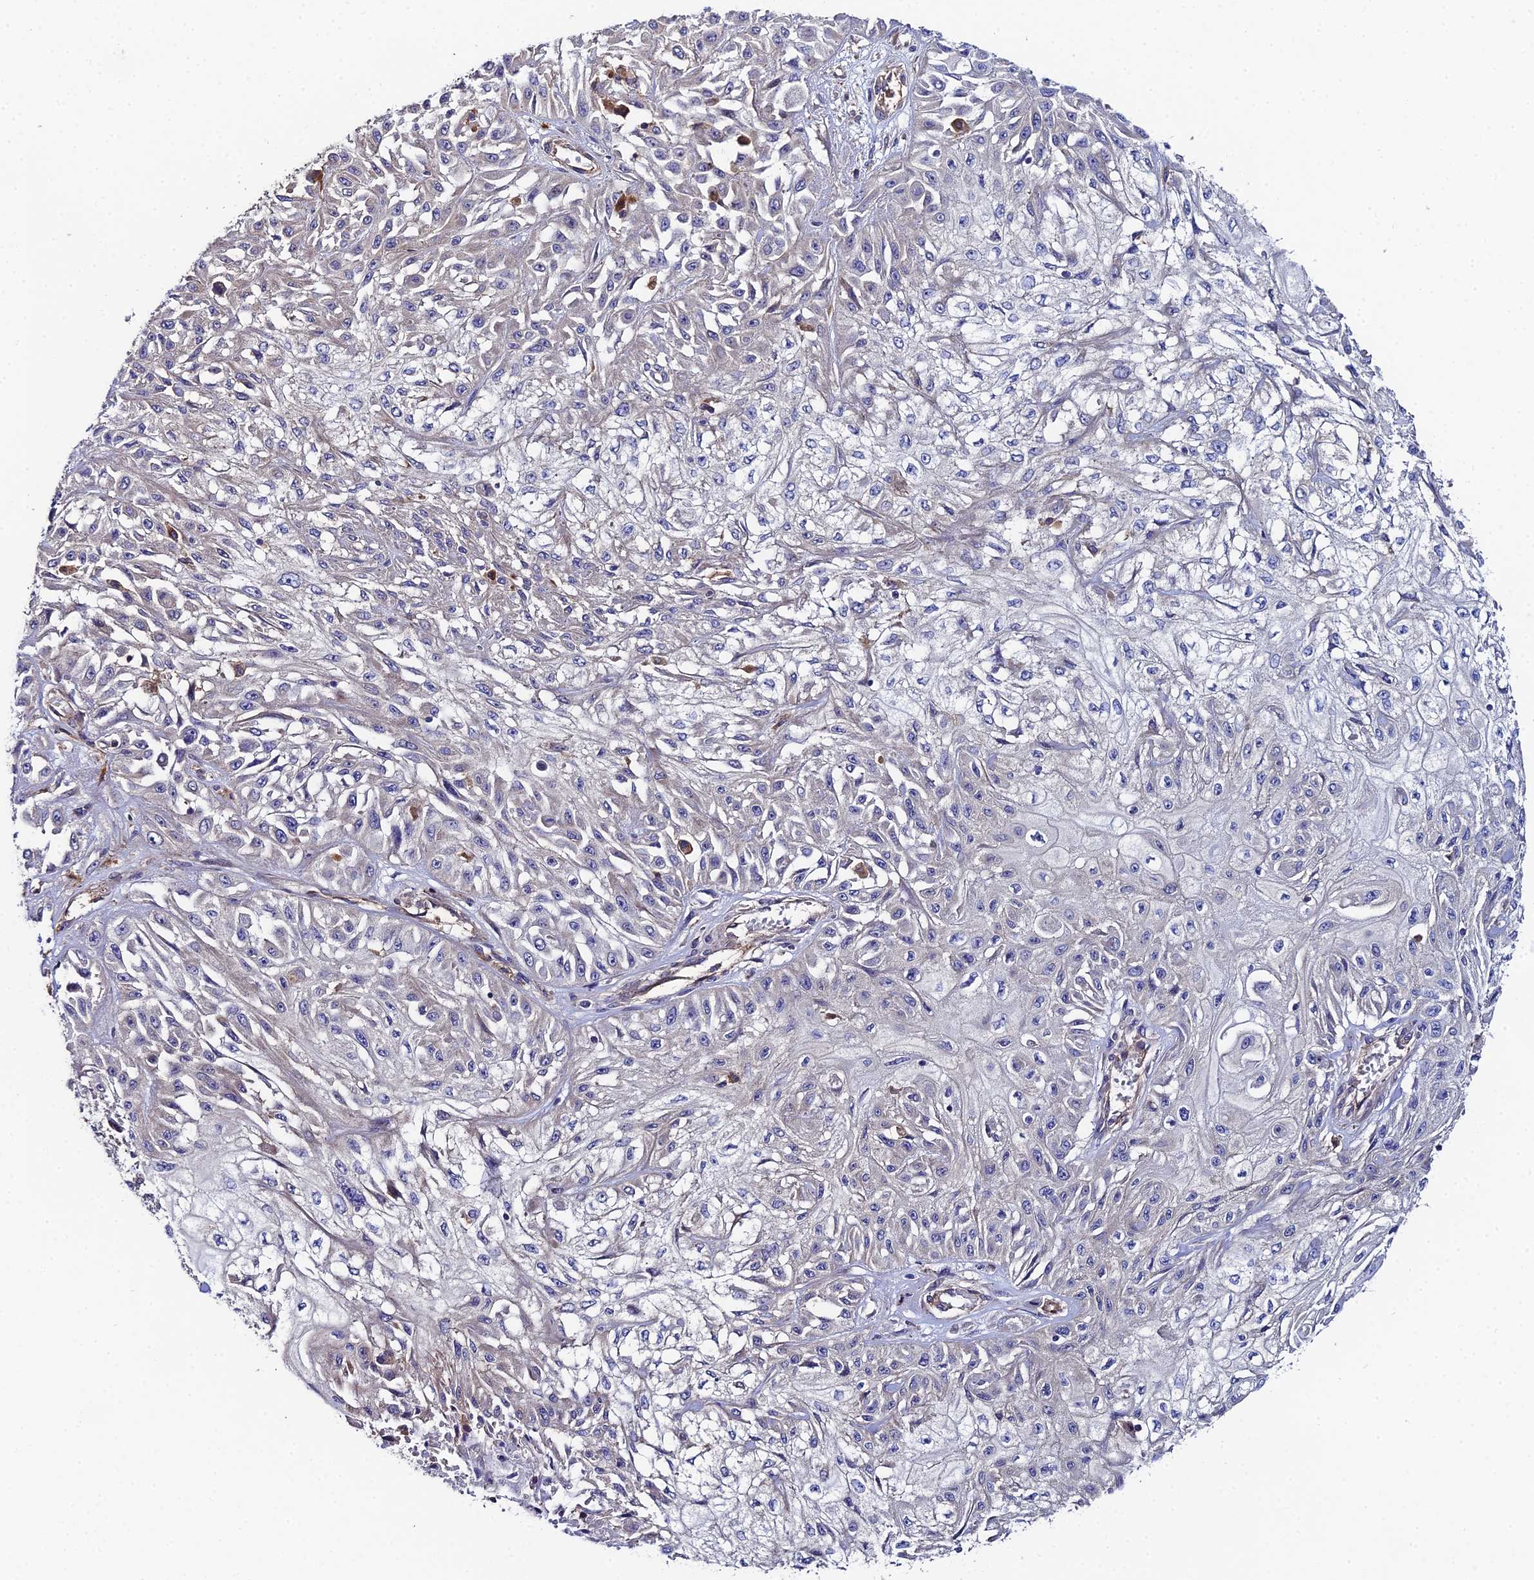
{"staining": {"intensity": "negative", "quantity": "none", "location": "none"}, "tissue": "skin cancer", "cell_type": "Tumor cells", "image_type": "cancer", "snomed": [{"axis": "morphology", "description": "Squamous cell carcinoma, NOS"}, {"axis": "morphology", "description": "Squamous cell carcinoma, metastatic, NOS"}, {"axis": "topography", "description": "Skin"}, {"axis": "topography", "description": "Lymph node"}], "caption": "High magnification brightfield microscopy of metastatic squamous cell carcinoma (skin) stained with DAB (3,3'-diaminobenzidine) (brown) and counterstained with hematoxylin (blue): tumor cells show no significant expression.", "gene": "GNG5B", "patient": {"sex": "male", "age": 75}}